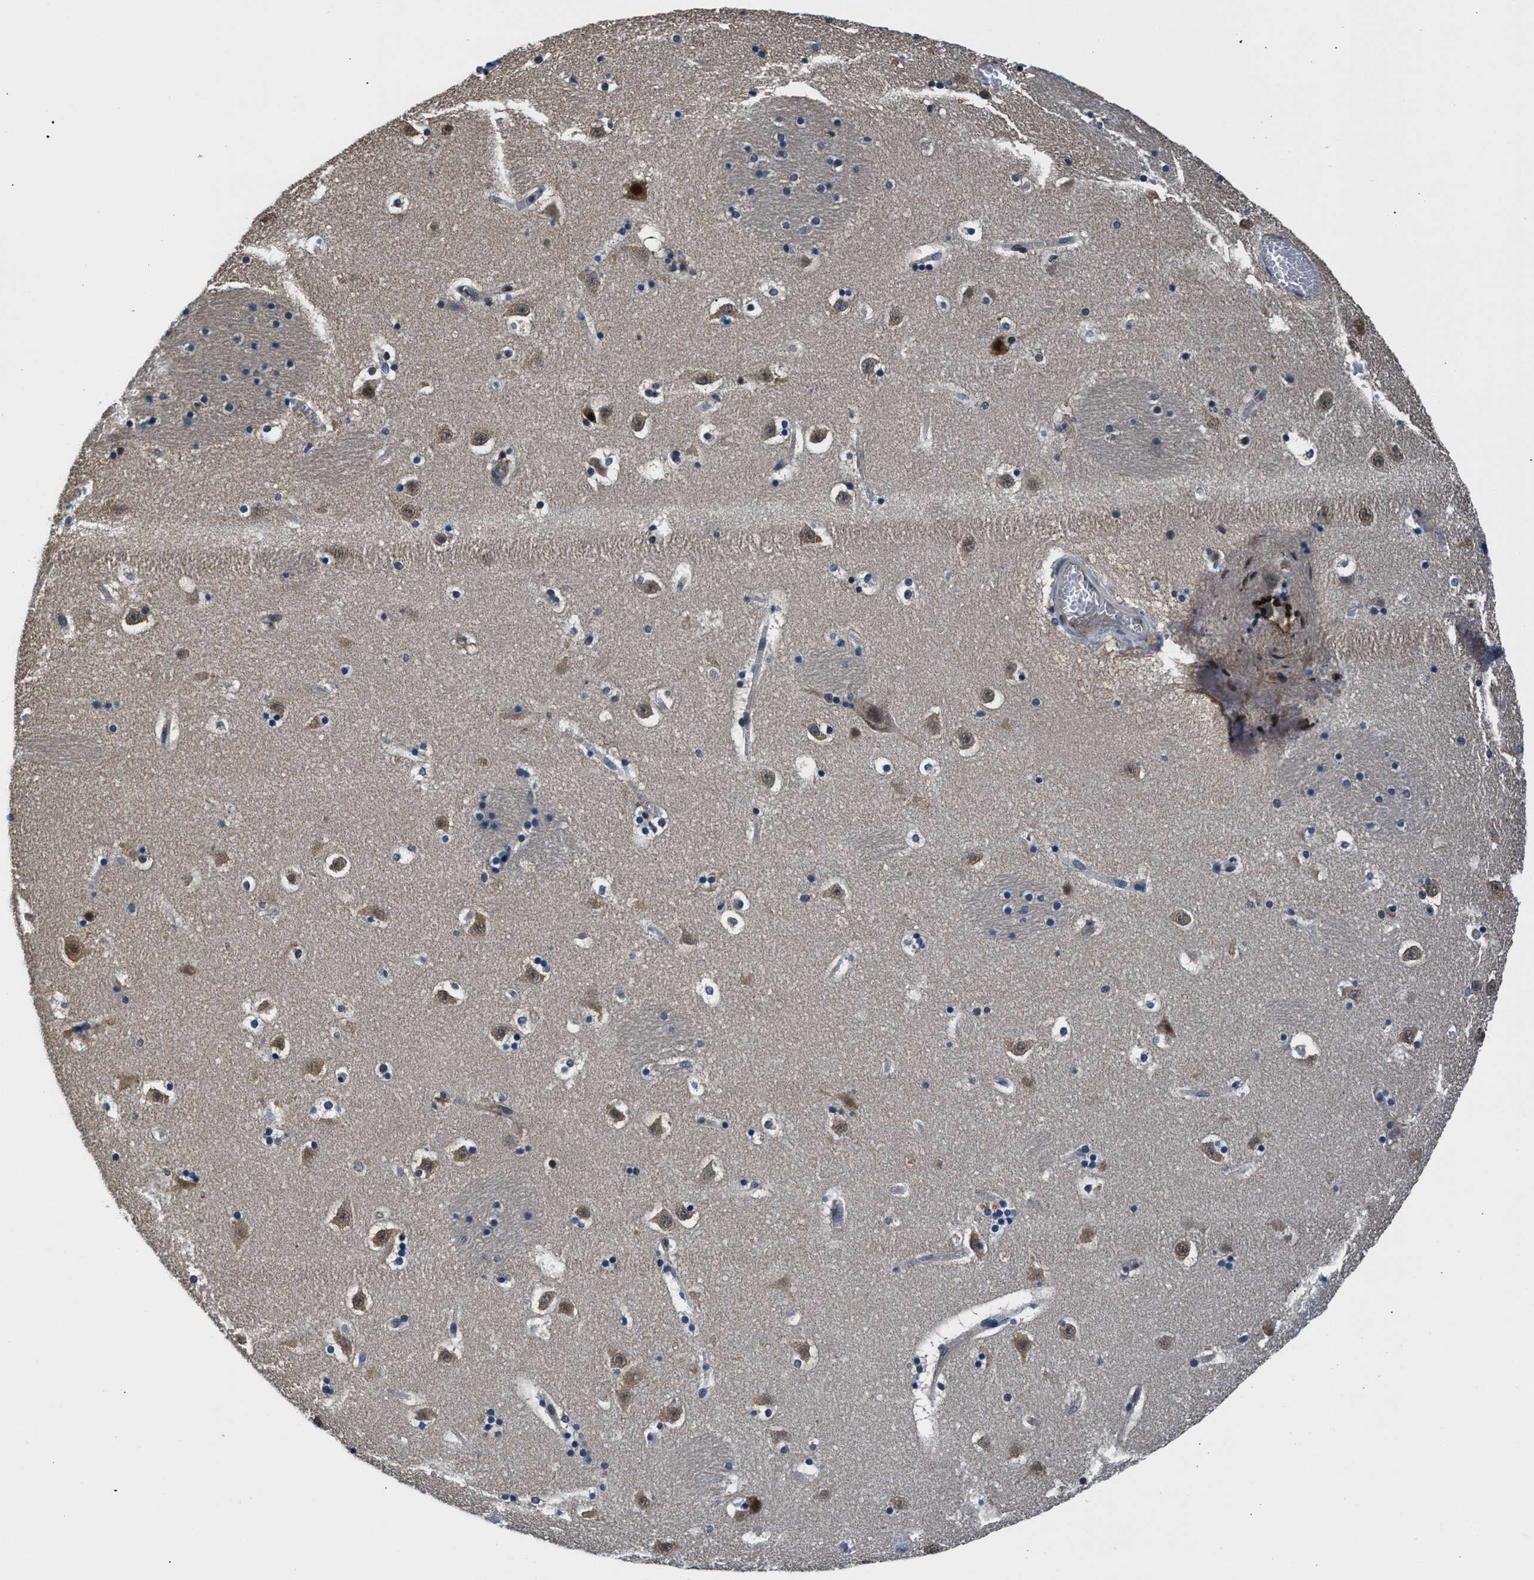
{"staining": {"intensity": "weak", "quantity": "<25%", "location": "cytoplasmic/membranous"}, "tissue": "caudate", "cell_type": "Glial cells", "image_type": "normal", "snomed": [{"axis": "morphology", "description": "Normal tissue, NOS"}, {"axis": "topography", "description": "Lateral ventricle wall"}], "caption": "IHC image of normal caudate stained for a protein (brown), which shows no expression in glial cells.", "gene": "RBM33", "patient": {"sex": "male", "age": 45}}